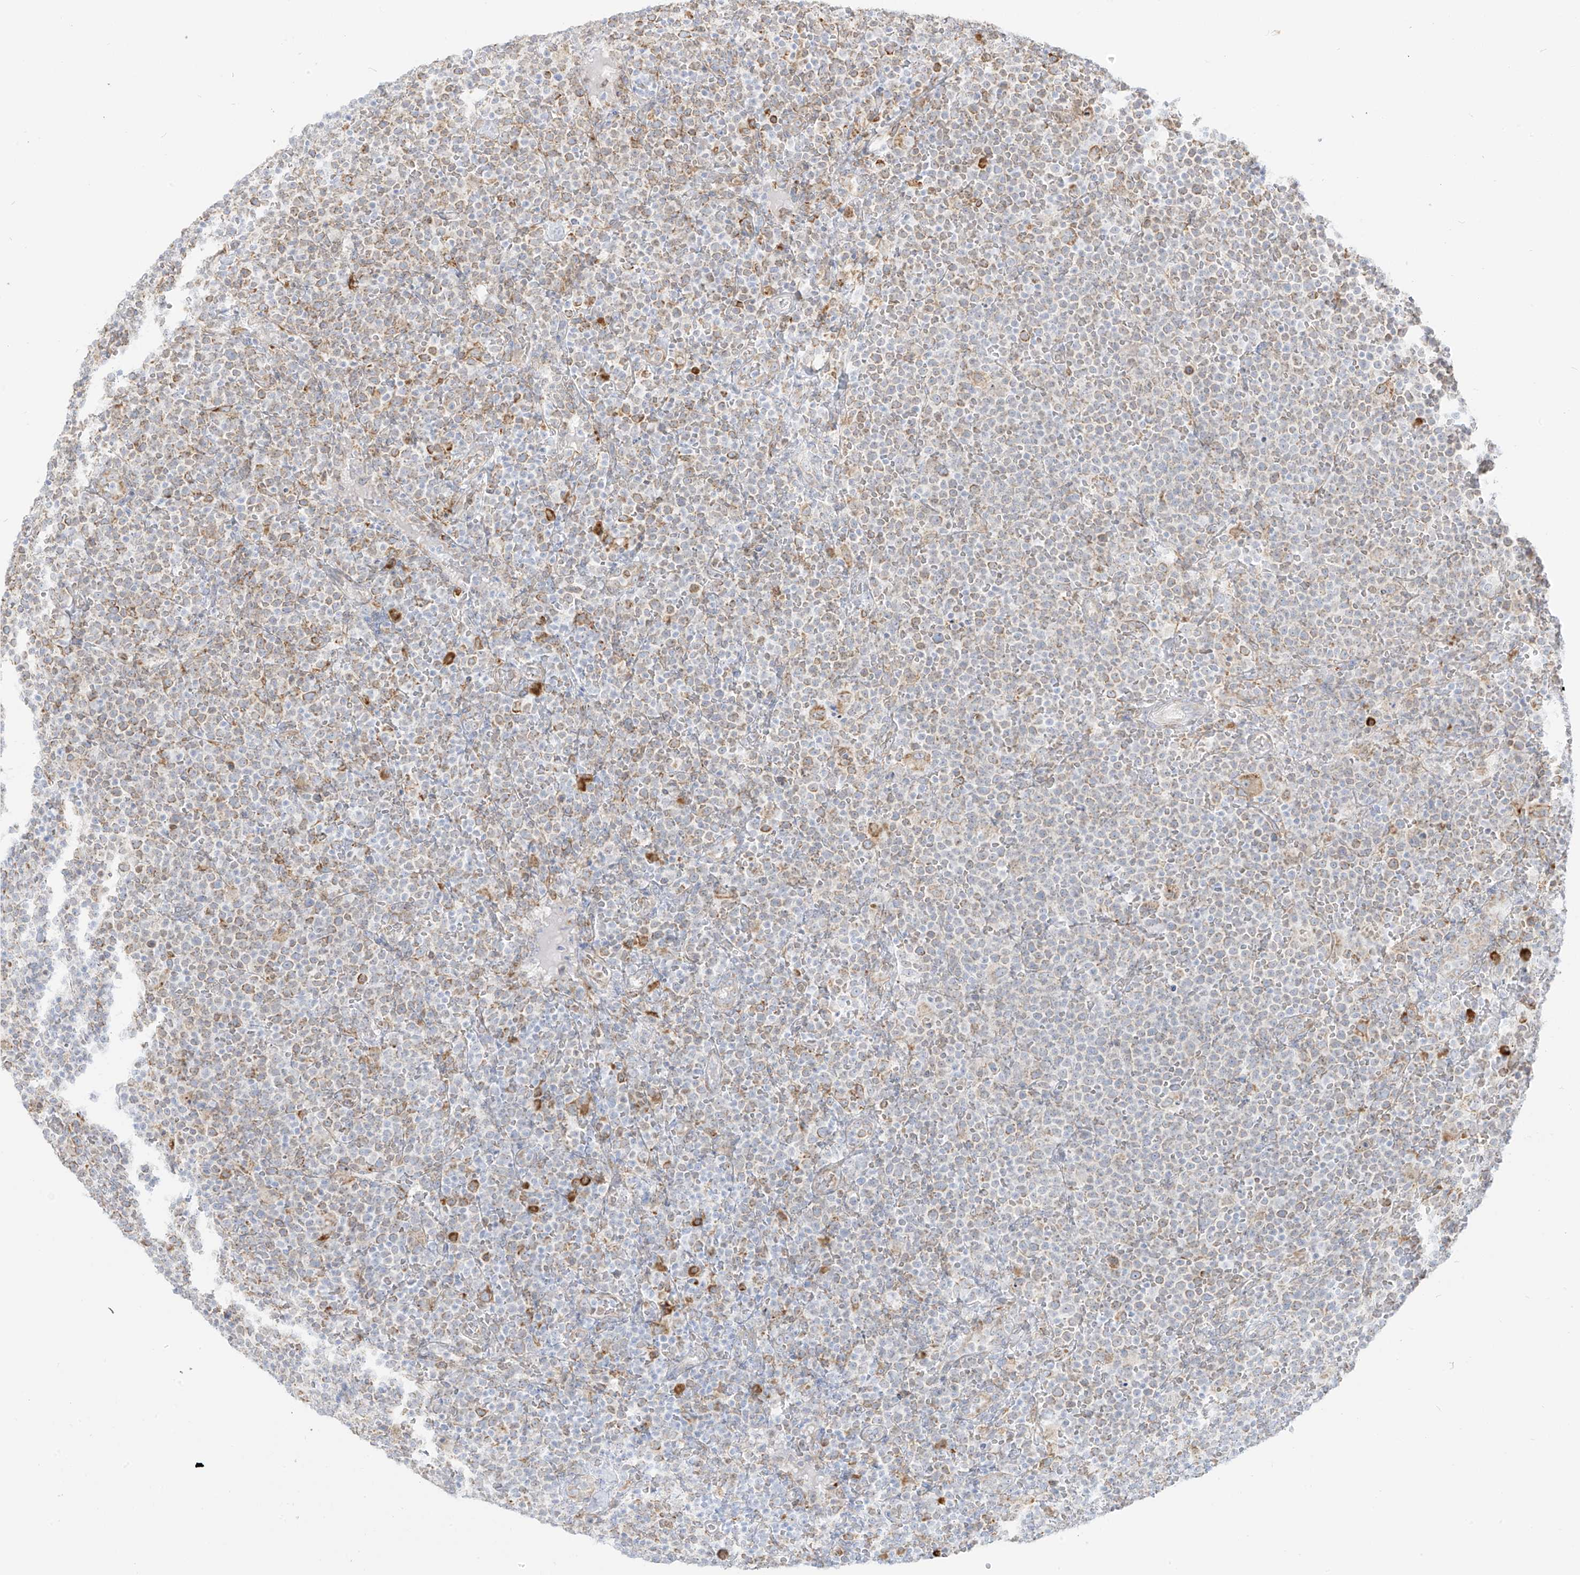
{"staining": {"intensity": "weak", "quantity": "<25%", "location": "cytoplasmic/membranous"}, "tissue": "lymphoma", "cell_type": "Tumor cells", "image_type": "cancer", "snomed": [{"axis": "morphology", "description": "Malignant lymphoma, non-Hodgkin's type, High grade"}, {"axis": "topography", "description": "Lymph node"}], "caption": "The image exhibits no significant expression in tumor cells of malignant lymphoma, non-Hodgkin's type (high-grade). Brightfield microscopy of immunohistochemistry (IHC) stained with DAB (3,3'-diaminobenzidine) (brown) and hematoxylin (blue), captured at high magnification.", "gene": "LRRC59", "patient": {"sex": "male", "age": 61}}